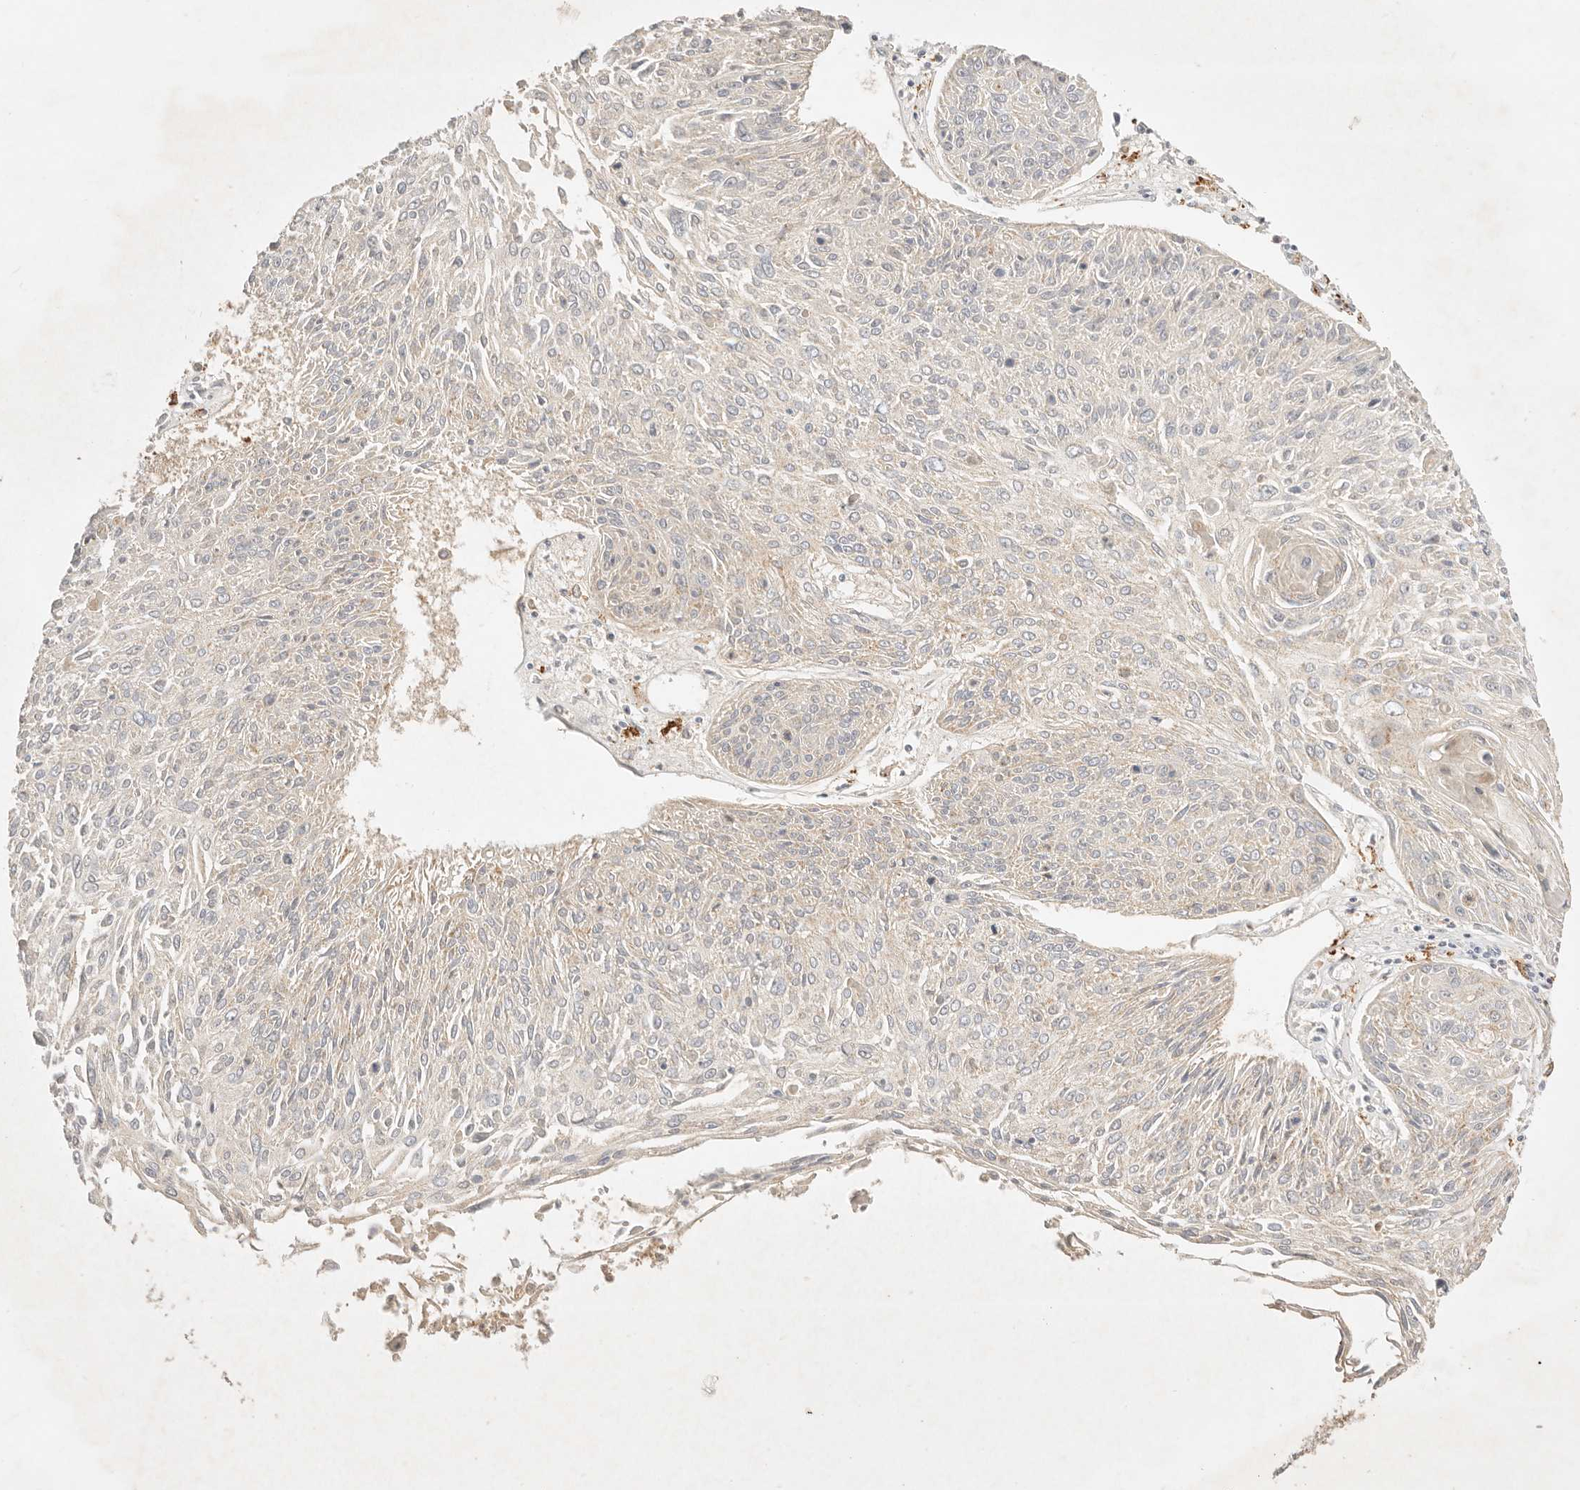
{"staining": {"intensity": "moderate", "quantity": "<25%", "location": "cytoplasmic/membranous"}, "tissue": "cervical cancer", "cell_type": "Tumor cells", "image_type": "cancer", "snomed": [{"axis": "morphology", "description": "Squamous cell carcinoma, NOS"}, {"axis": "topography", "description": "Cervix"}], "caption": "High-magnification brightfield microscopy of cervical squamous cell carcinoma stained with DAB (3,3'-diaminobenzidine) (brown) and counterstained with hematoxylin (blue). tumor cells exhibit moderate cytoplasmic/membranous positivity is present in approximately<25% of cells.", "gene": "HK2", "patient": {"sex": "female", "age": 51}}